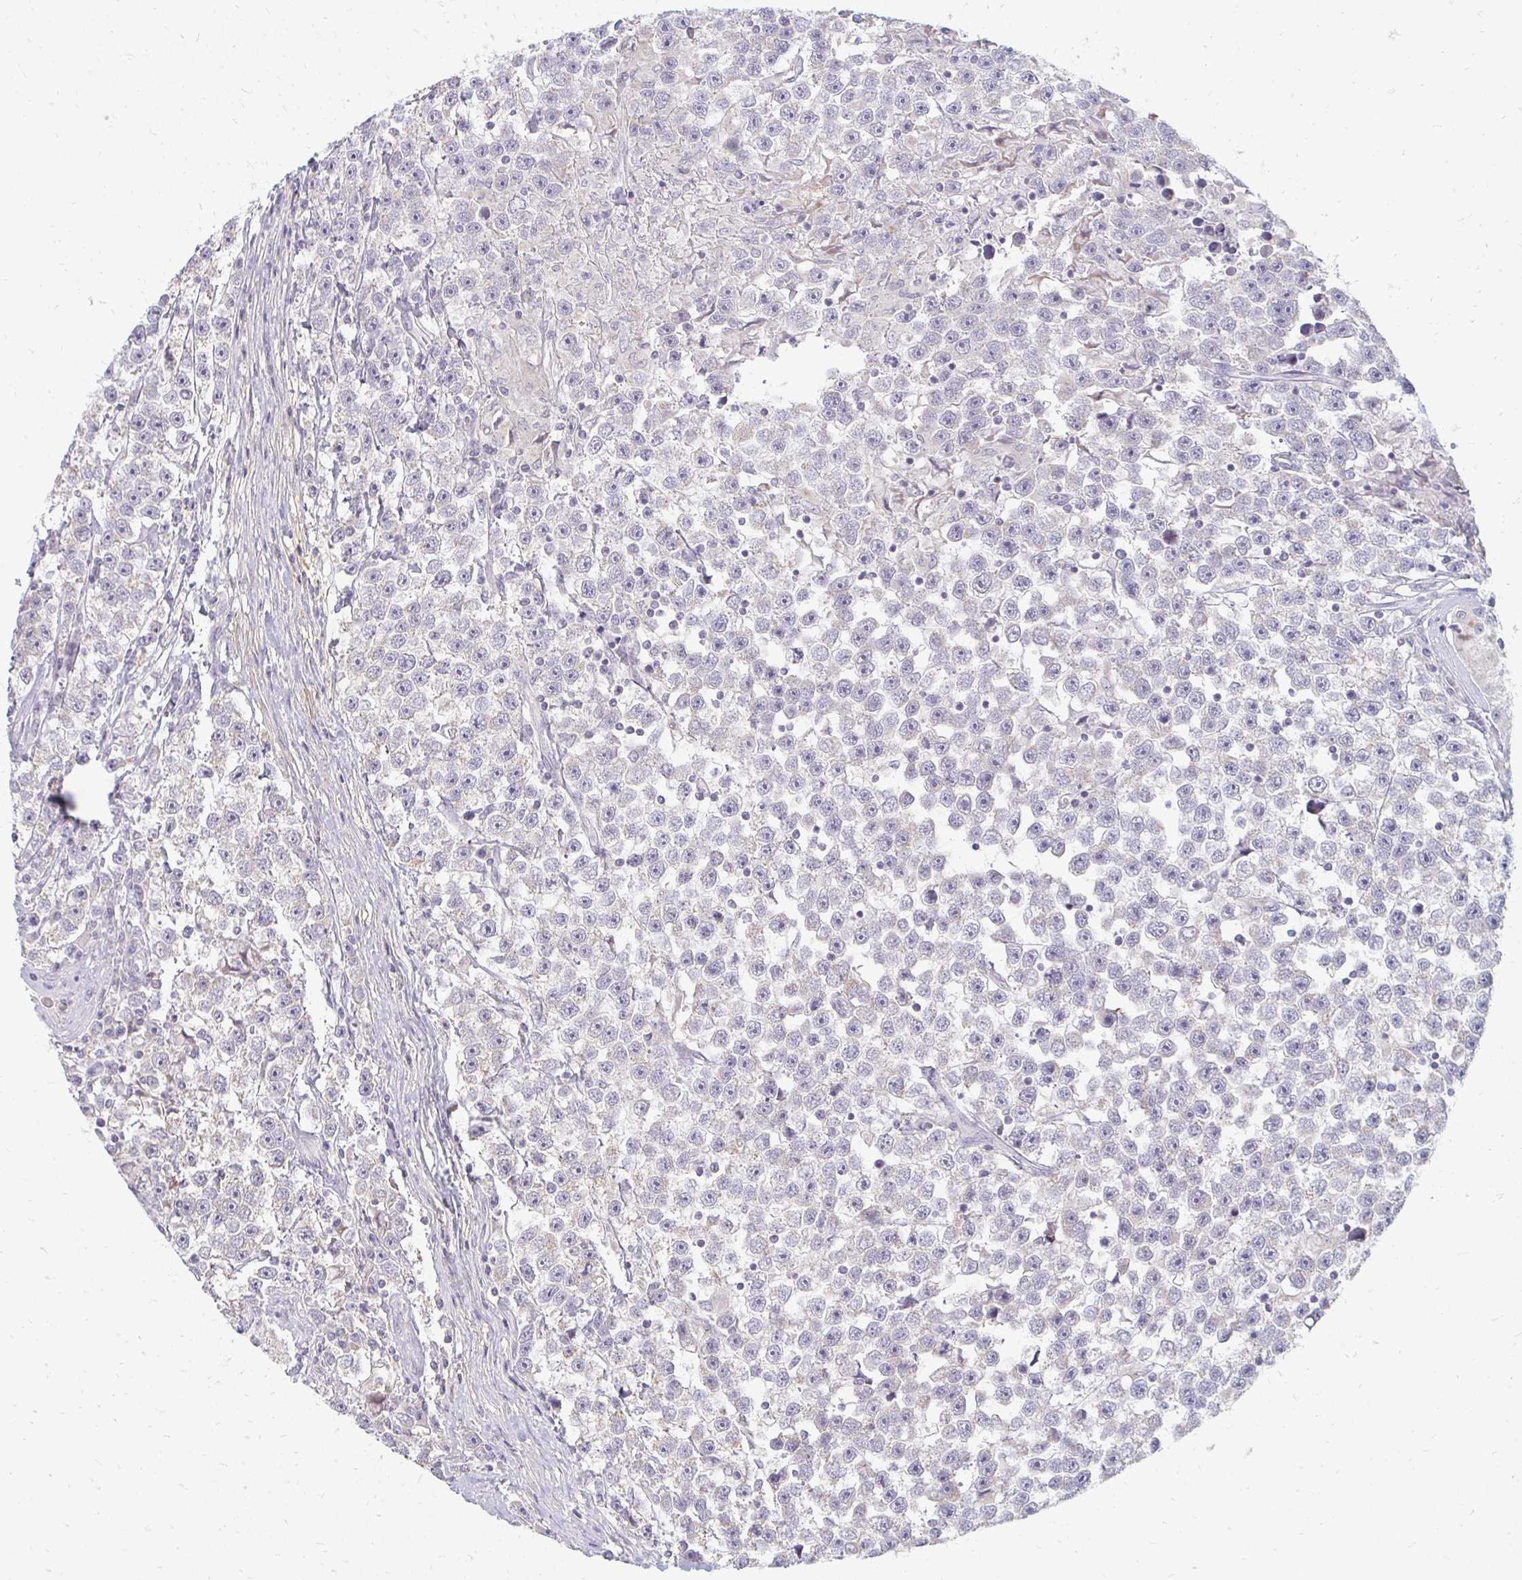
{"staining": {"intensity": "weak", "quantity": "<25%", "location": "cytoplasmic/membranous"}, "tissue": "testis cancer", "cell_type": "Tumor cells", "image_type": "cancer", "snomed": [{"axis": "morphology", "description": "Seminoma, NOS"}, {"axis": "topography", "description": "Testis"}], "caption": "IHC image of neoplastic tissue: testis cancer (seminoma) stained with DAB (3,3'-diaminobenzidine) reveals no significant protein staining in tumor cells. (Stains: DAB immunohistochemistry with hematoxylin counter stain, Microscopy: brightfield microscopy at high magnification).", "gene": "RAB33A", "patient": {"sex": "male", "age": 31}}